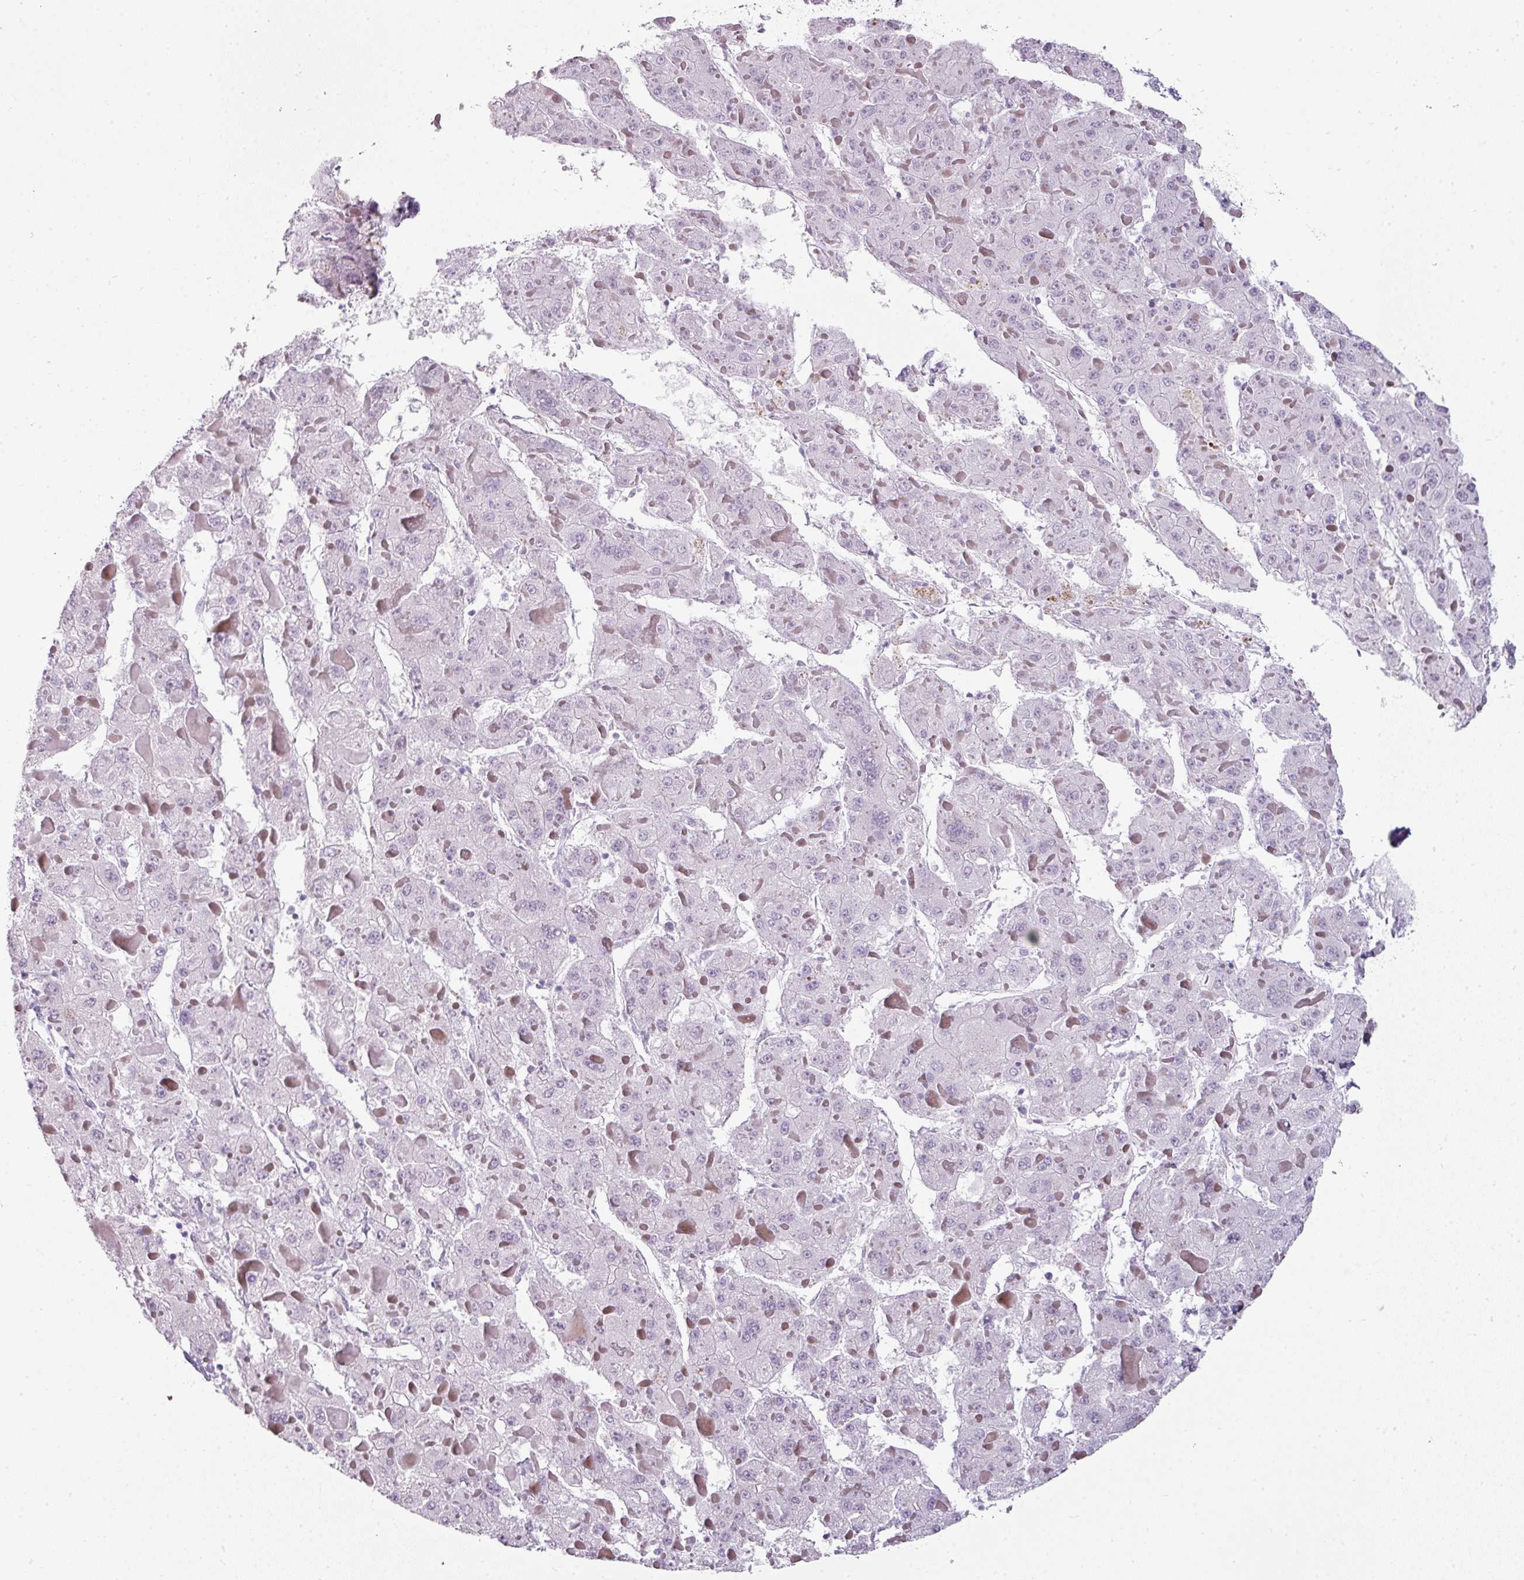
{"staining": {"intensity": "negative", "quantity": "none", "location": "none"}, "tissue": "liver cancer", "cell_type": "Tumor cells", "image_type": "cancer", "snomed": [{"axis": "morphology", "description": "Carcinoma, Hepatocellular, NOS"}, {"axis": "topography", "description": "Liver"}], "caption": "A high-resolution micrograph shows immunohistochemistry (IHC) staining of hepatocellular carcinoma (liver), which displays no significant staining in tumor cells.", "gene": "SYT8", "patient": {"sex": "female", "age": 73}}